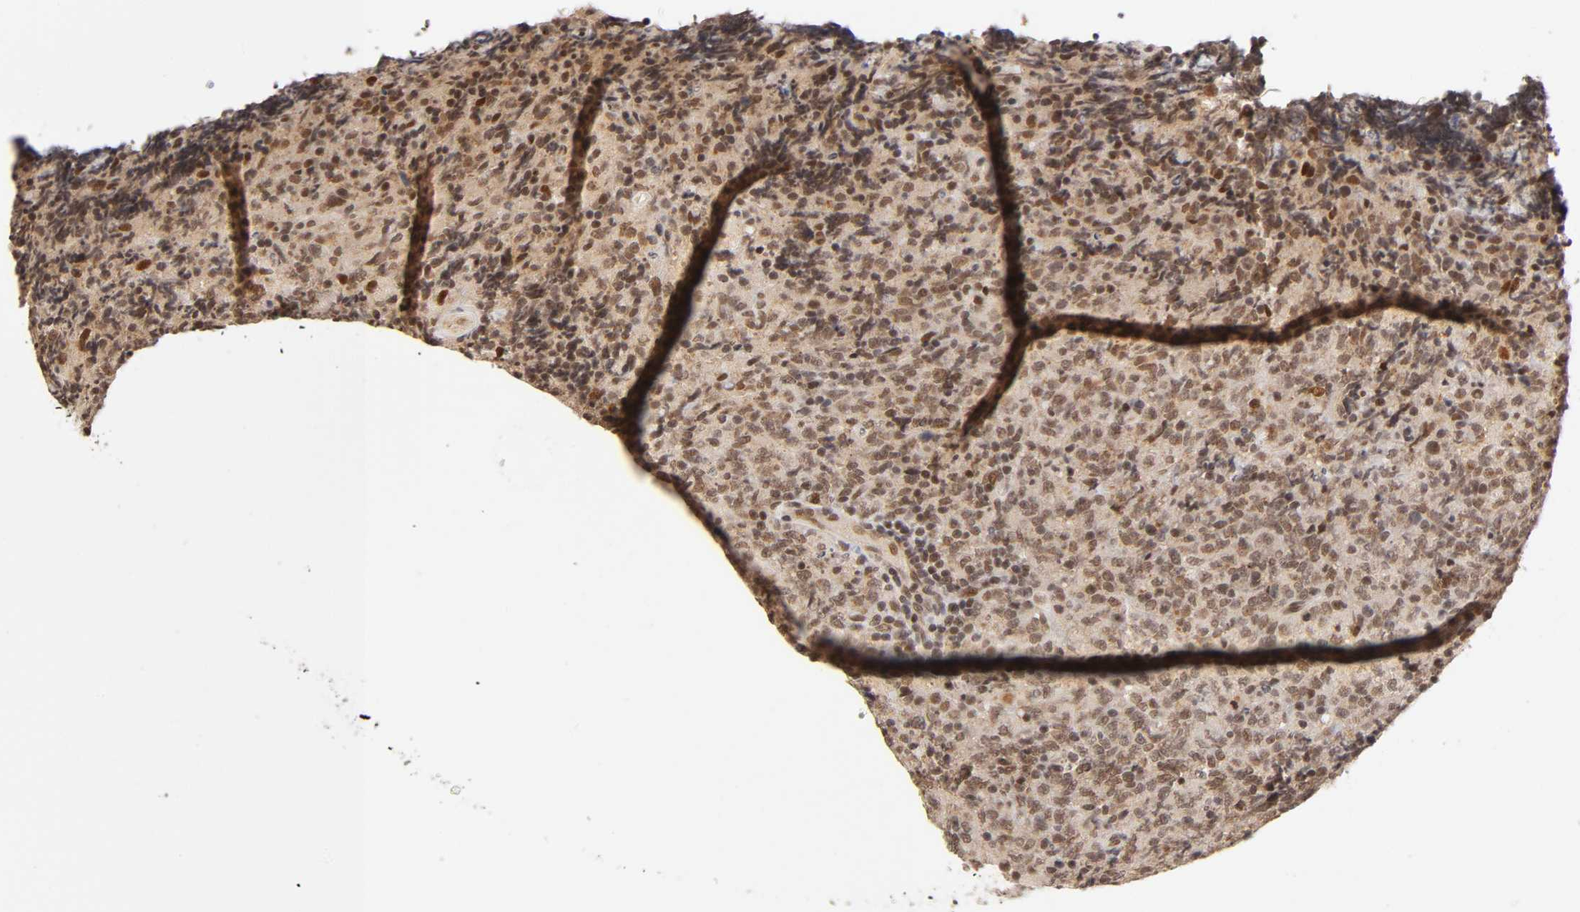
{"staining": {"intensity": "moderate", "quantity": ">75%", "location": "cytoplasmic/membranous,nuclear"}, "tissue": "lymphoma", "cell_type": "Tumor cells", "image_type": "cancer", "snomed": [{"axis": "morphology", "description": "Malignant lymphoma, non-Hodgkin's type, High grade"}, {"axis": "topography", "description": "Tonsil"}], "caption": "DAB immunohistochemical staining of lymphoma shows moderate cytoplasmic/membranous and nuclear protein staining in approximately >75% of tumor cells. (Brightfield microscopy of DAB IHC at high magnification).", "gene": "TAF10", "patient": {"sex": "female", "age": 36}}